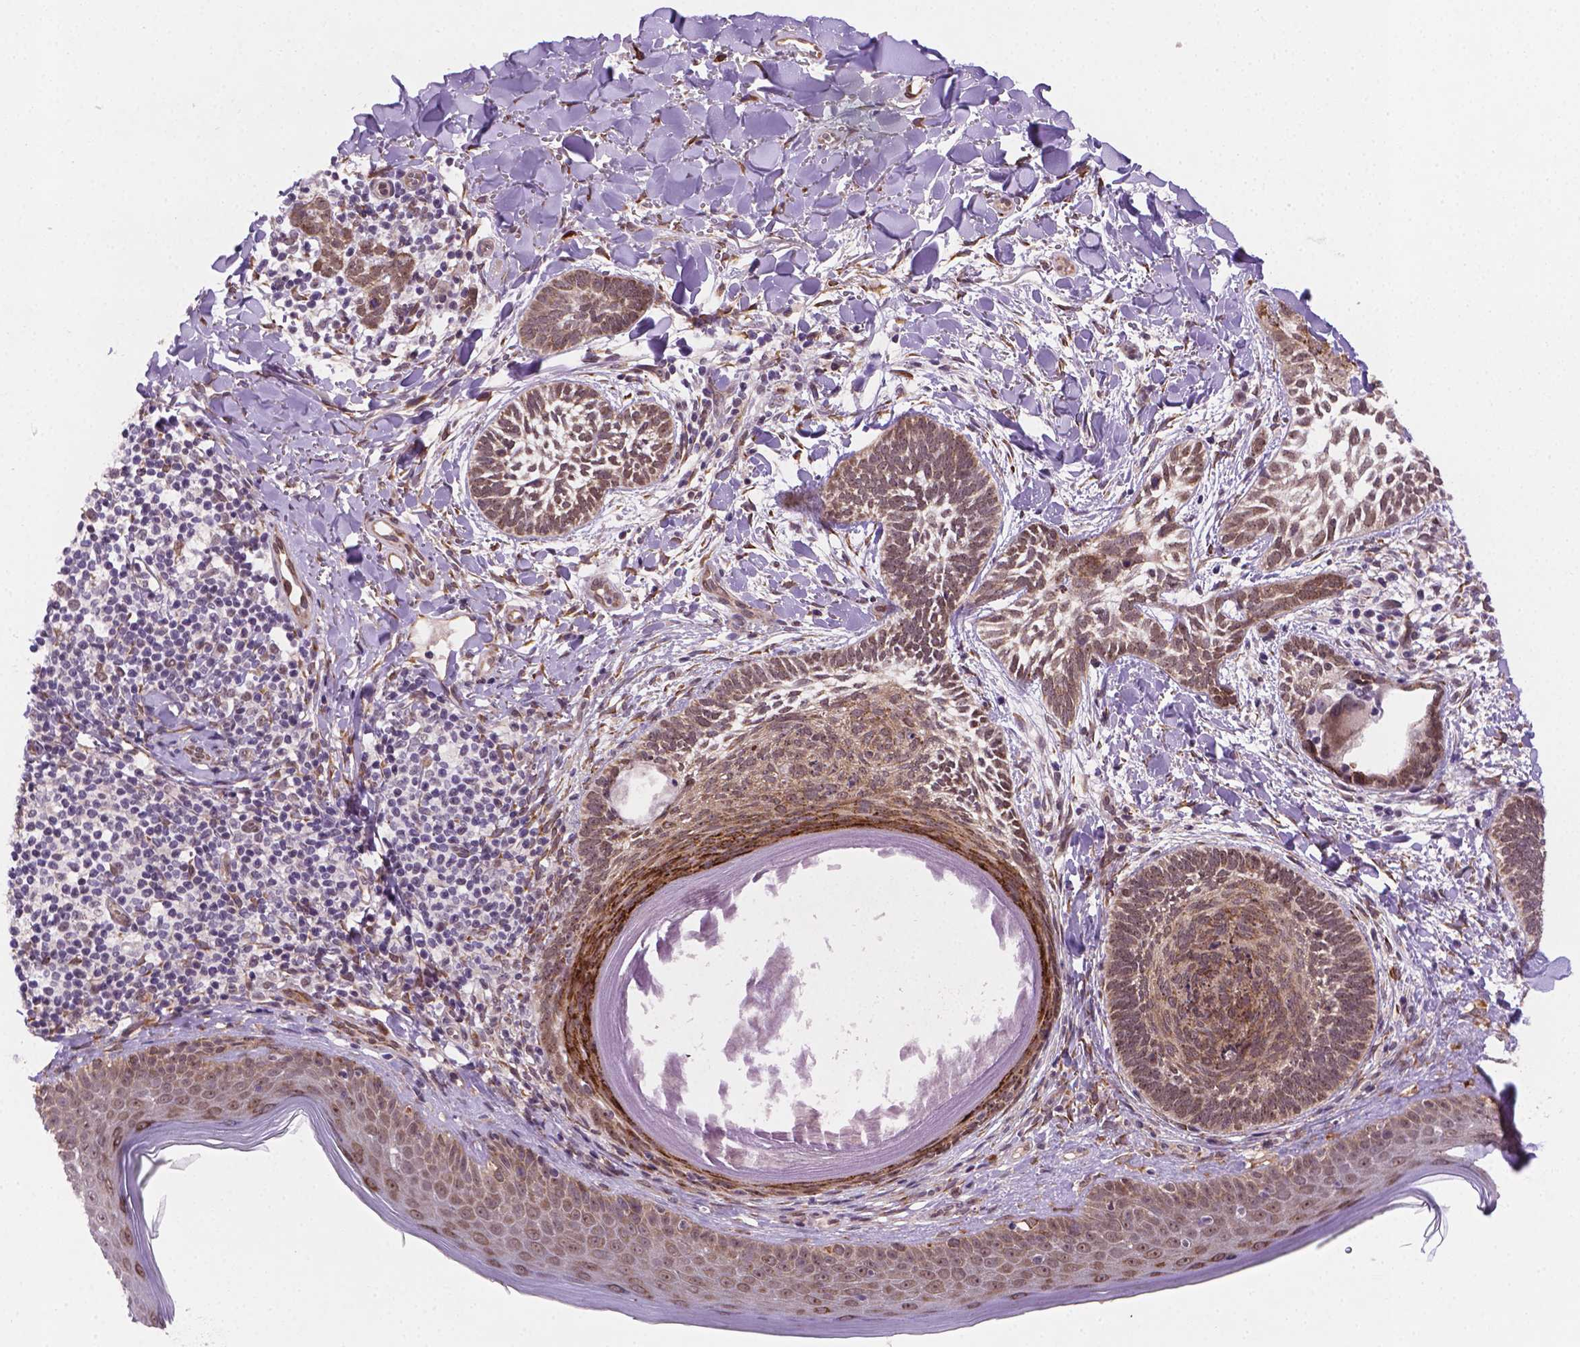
{"staining": {"intensity": "moderate", "quantity": ">75%", "location": "cytoplasmic/membranous"}, "tissue": "skin cancer", "cell_type": "Tumor cells", "image_type": "cancer", "snomed": [{"axis": "morphology", "description": "Normal tissue, NOS"}, {"axis": "morphology", "description": "Basal cell carcinoma"}, {"axis": "topography", "description": "Skin"}], "caption": "Protein staining by immunohistochemistry (IHC) shows moderate cytoplasmic/membranous expression in about >75% of tumor cells in skin cancer.", "gene": "FNIP1", "patient": {"sex": "male", "age": 46}}